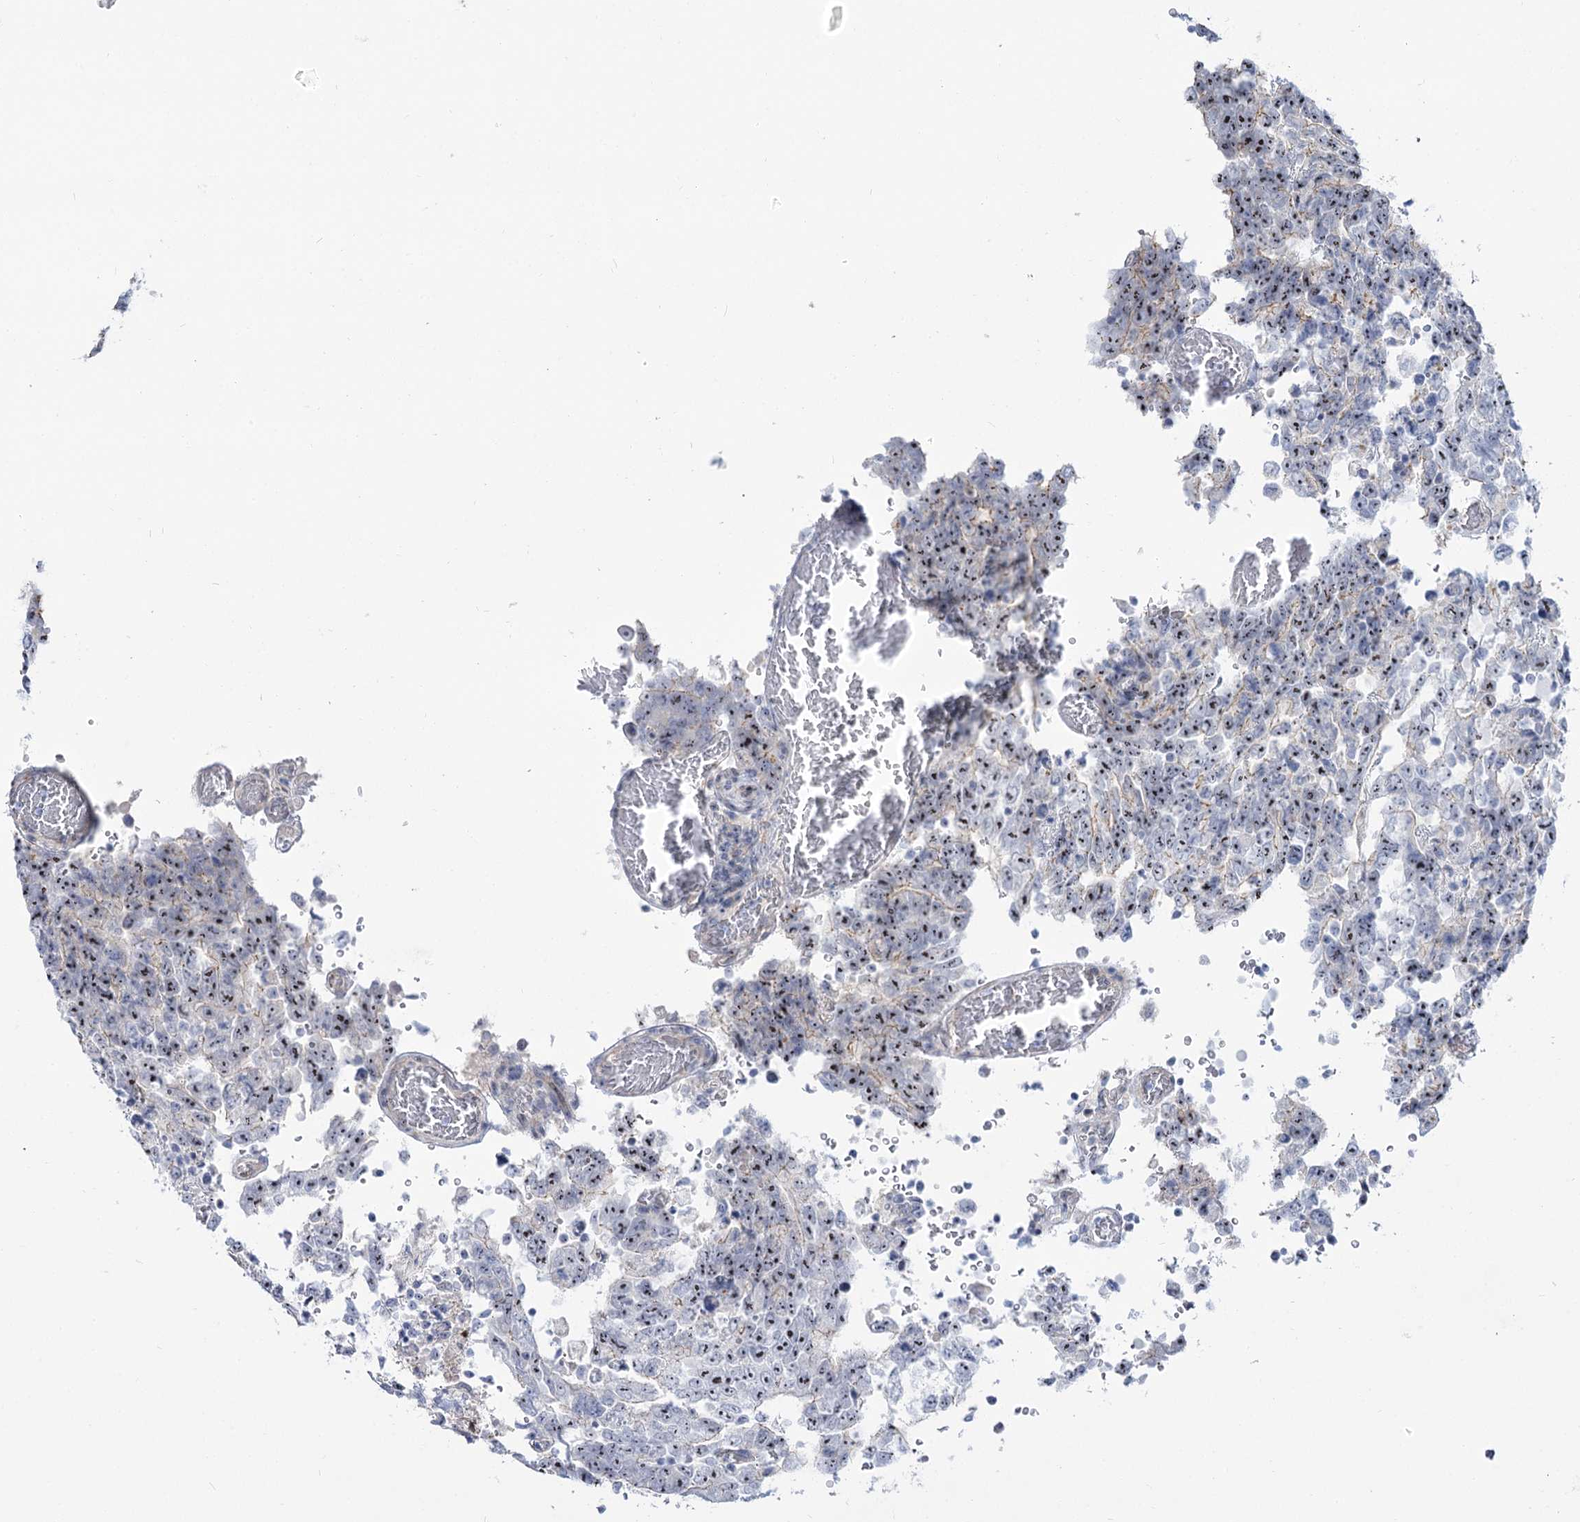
{"staining": {"intensity": "moderate", "quantity": "25%-75%", "location": "nuclear"}, "tissue": "testis cancer", "cell_type": "Tumor cells", "image_type": "cancer", "snomed": [{"axis": "morphology", "description": "Carcinoma, Embryonal, NOS"}, {"axis": "topography", "description": "Testis"}], "caption": "This is an image of immunohistochemistry staining of testis cancer (embryonal carcinoma), which shows moderate expression in the nuclear of tumor cells.", "gene": "SUOX", "patient": {"sex": "male", "age": 26}}